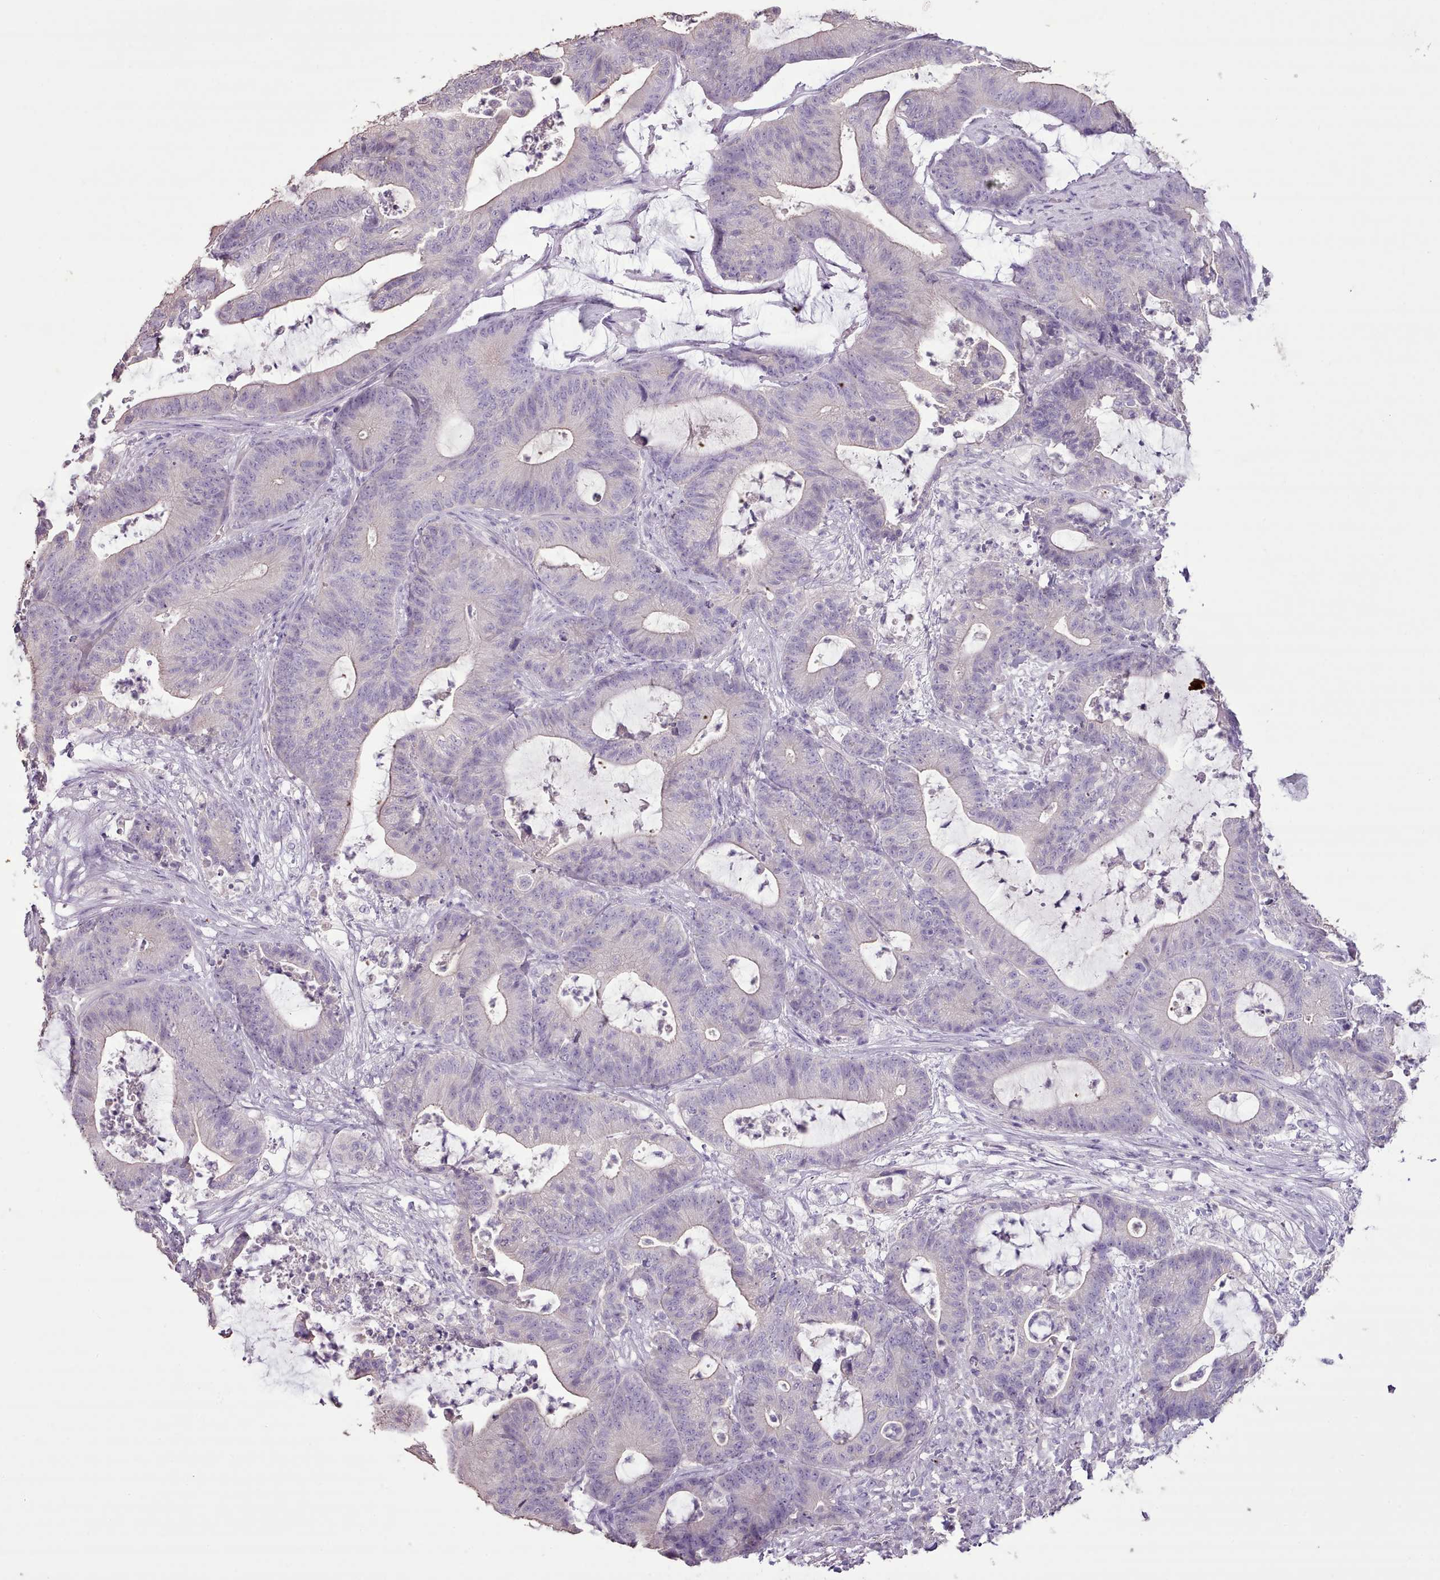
{"staining": {"intensity": "negative", "quantity": "none", "location": "none"}, "tissue": "colorectal cancer", "cell_type": "Tumor cells", "image_type": "cancer", "snomed": [{"axis": "morphology", "description": "Adenocarcinoma, NOS"}, {"axis": "topography", "description": "Colon"}], "caption": "Protein analysis of adenocarcinoma (colorectal) shows no significant expression in tumor cells.", "gene": "BLOC1S2", "patient": {"sex": "female", "age": 84}}